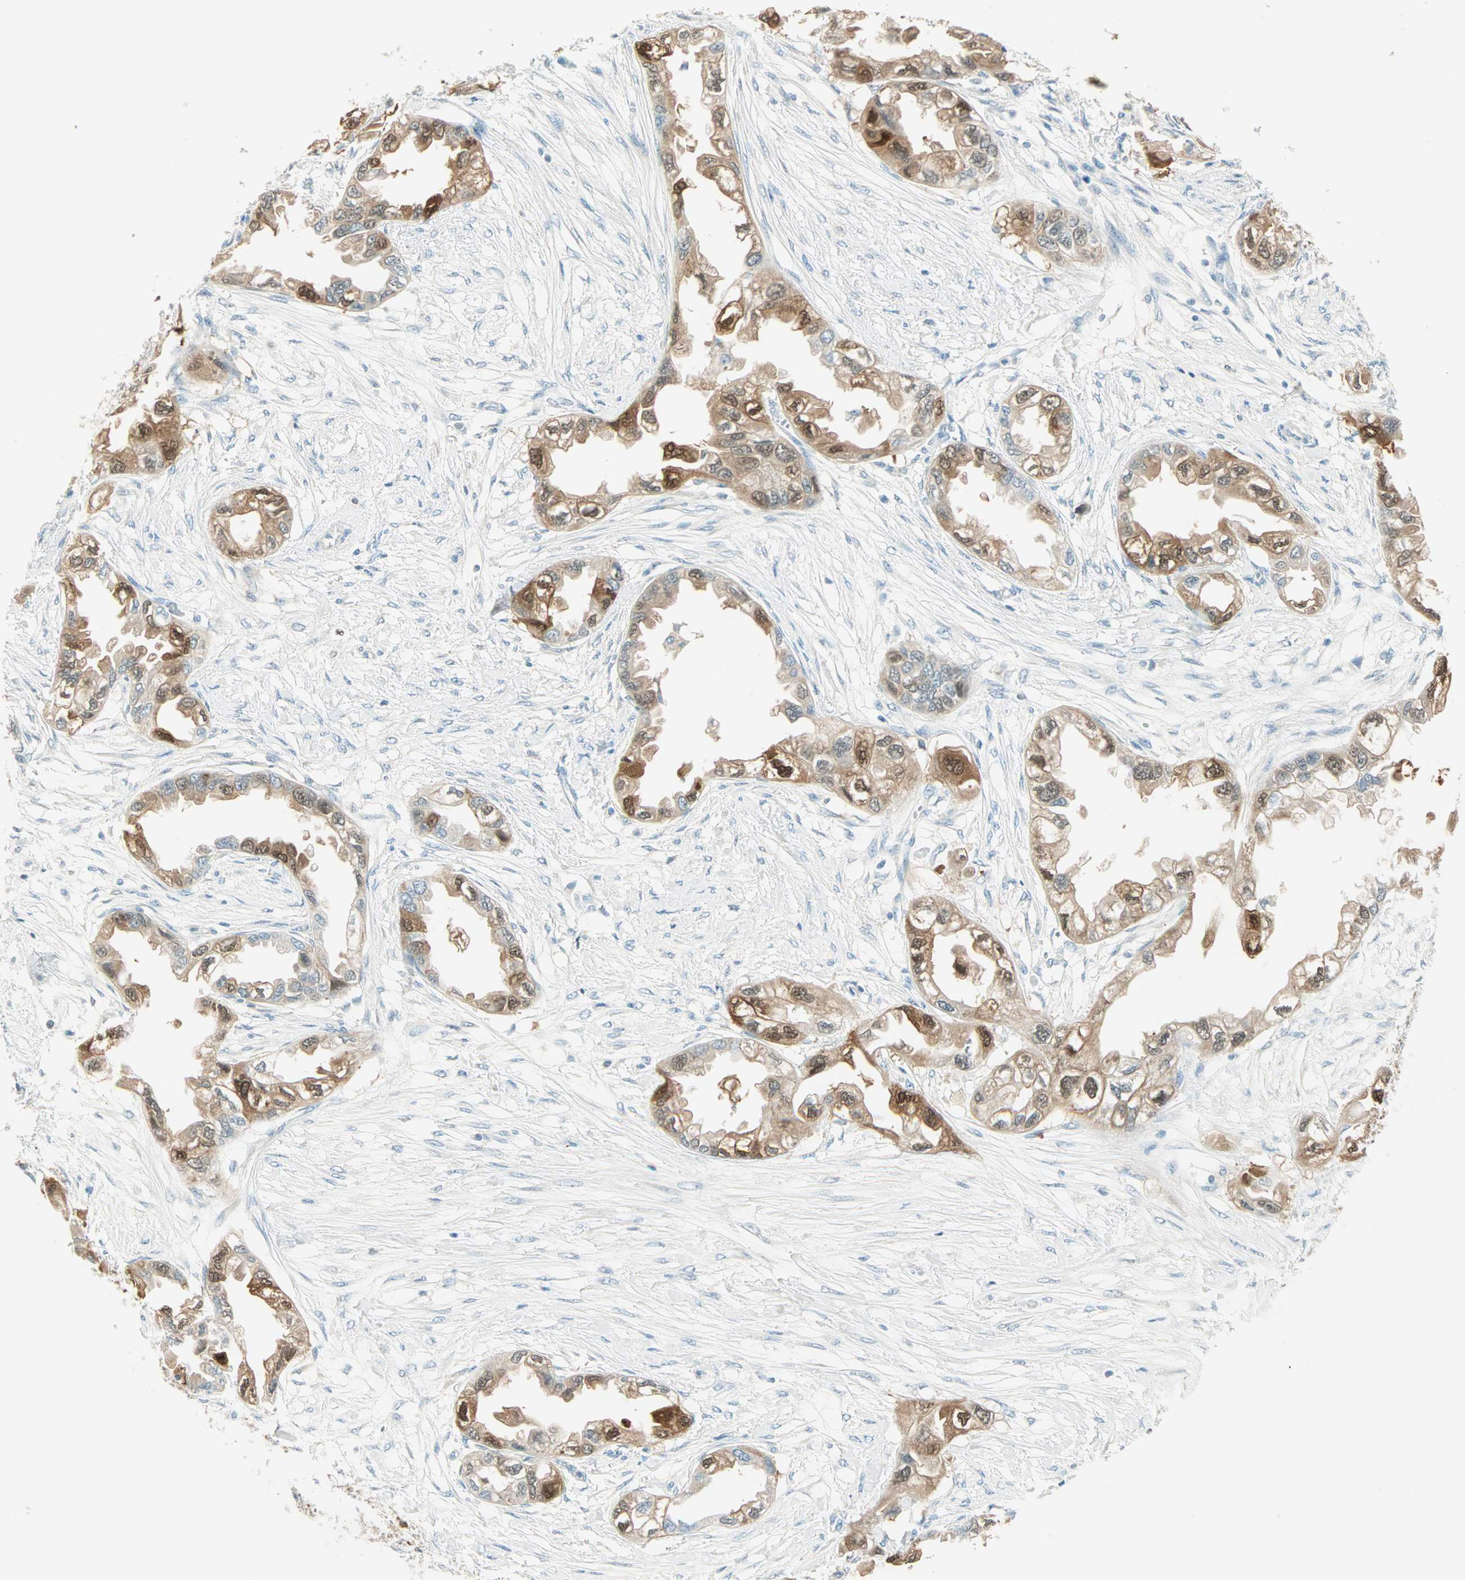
{"staining": {"intensity": "strong", "quantity": ">75%", "location": "cytoplasmic/membranous,nuclear"}, "tissue": "endometrial cancer", "cell_type": "Tumor cells", "image_type": "cancer", "snomed": [{"axis": "morphology", "description": "Adenocarcinoma, NOS"}, {"axis": "topography", "description": "Endometrium"}], "caption": "About >75% of tumor cells in endometrial cancer (adenocarcinoma) display strong cytoplasmic/membranous and nuclear protein positivity as visualized by brown immunohistochemical staining.", "gene": "S100A1", "patient": {"sex": "female", "age": 67}}